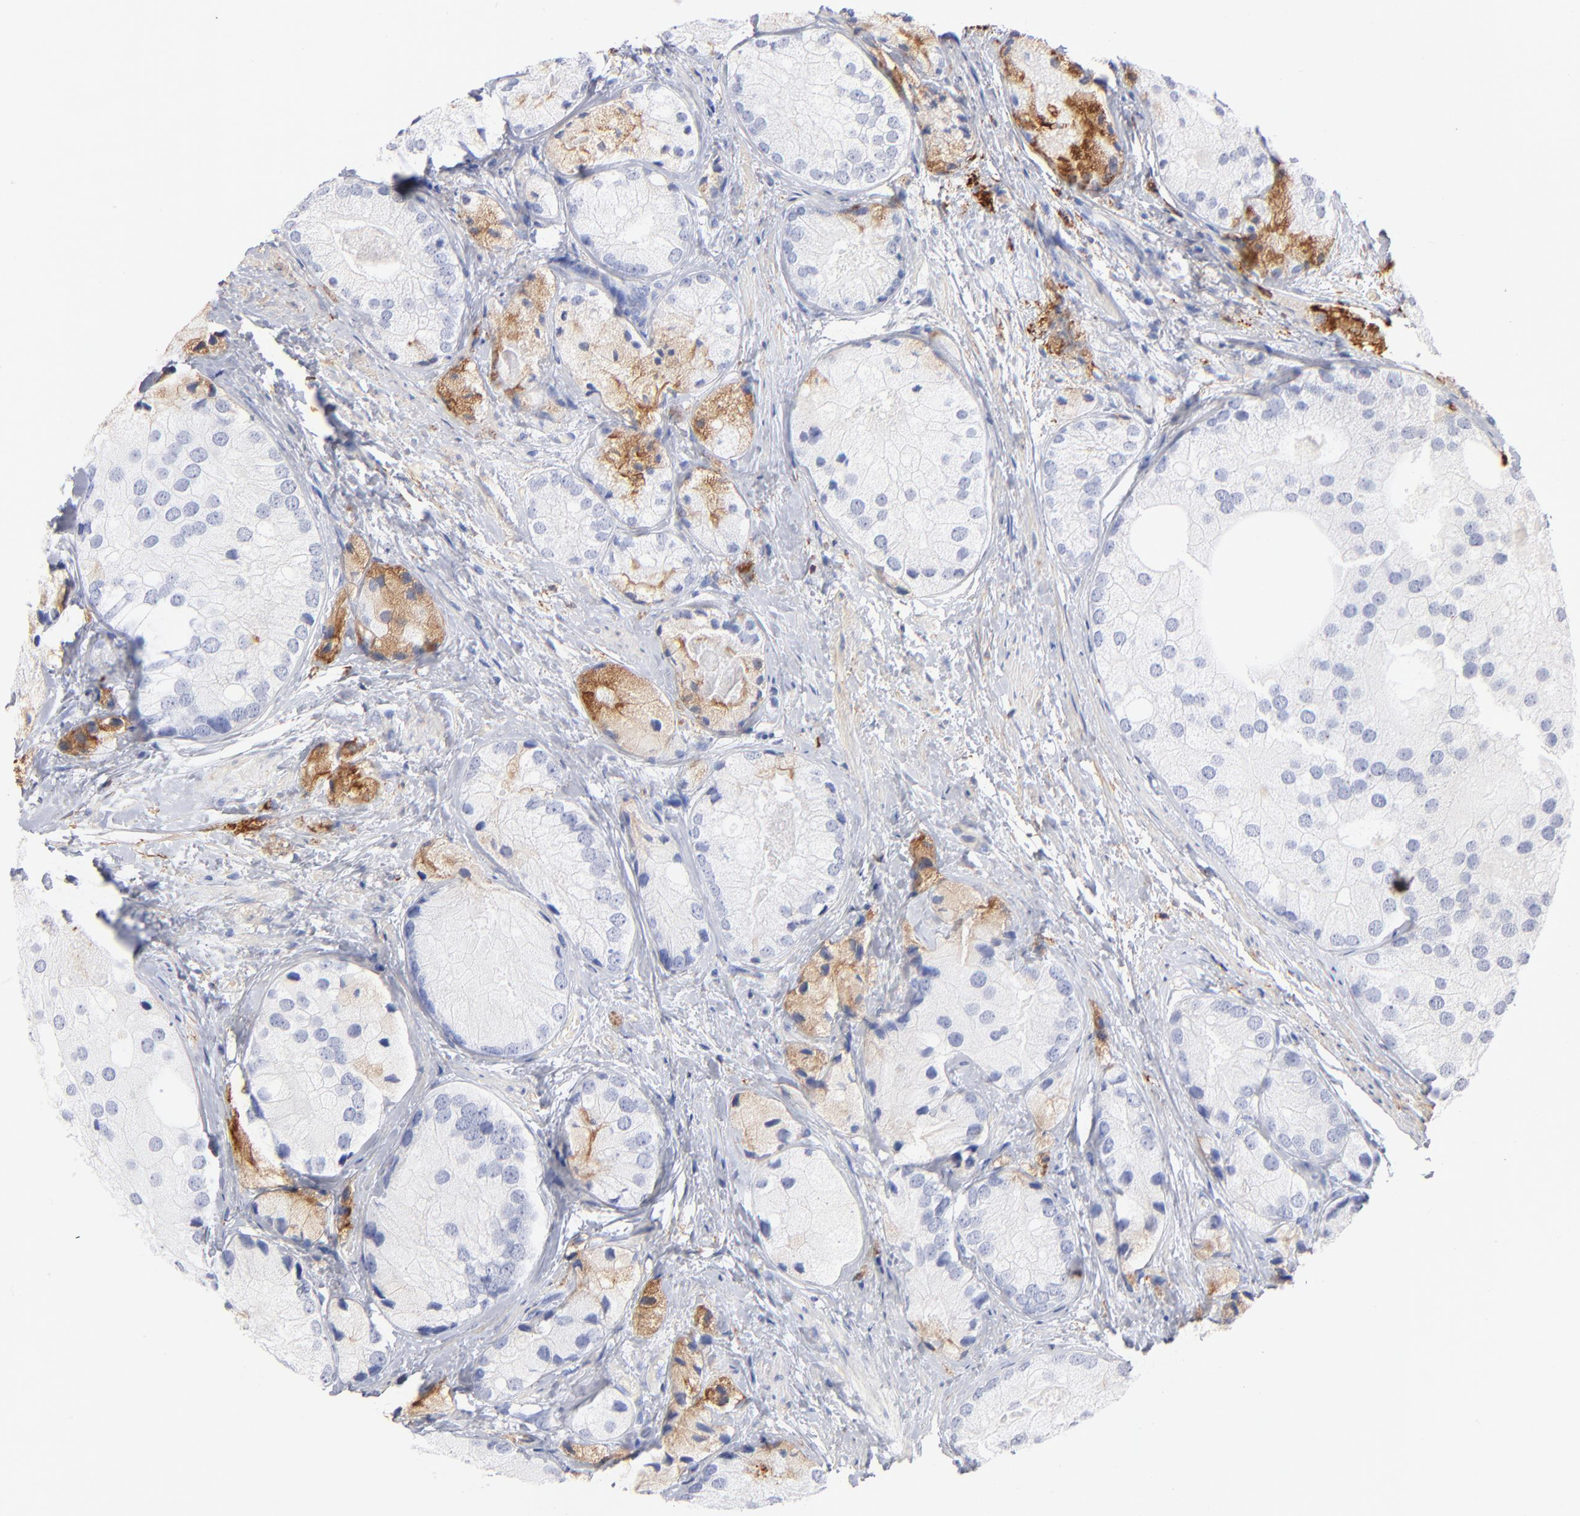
{"staining": {"intensity": "weak", "quantity": "<25%", "location": "cytoplasmic/membranous"}, "tissue": "prostate cancer", "cell_type": "Tumor cells", "image_type": "cancer", "snomed": [{"axis": "morphology", "description": "Adenocarcinoma, Low grade"}, {"axis": "topography", "description": "Prostate"}], "caption": "Protein analysis of low-grade adenocarcinoma (prostate) reveals no significant staining in tumor cells. (IHC, brightfield microscopy, high magnification).", "gene": "APOH", "patient": {"sex": "male", "age": 69}}